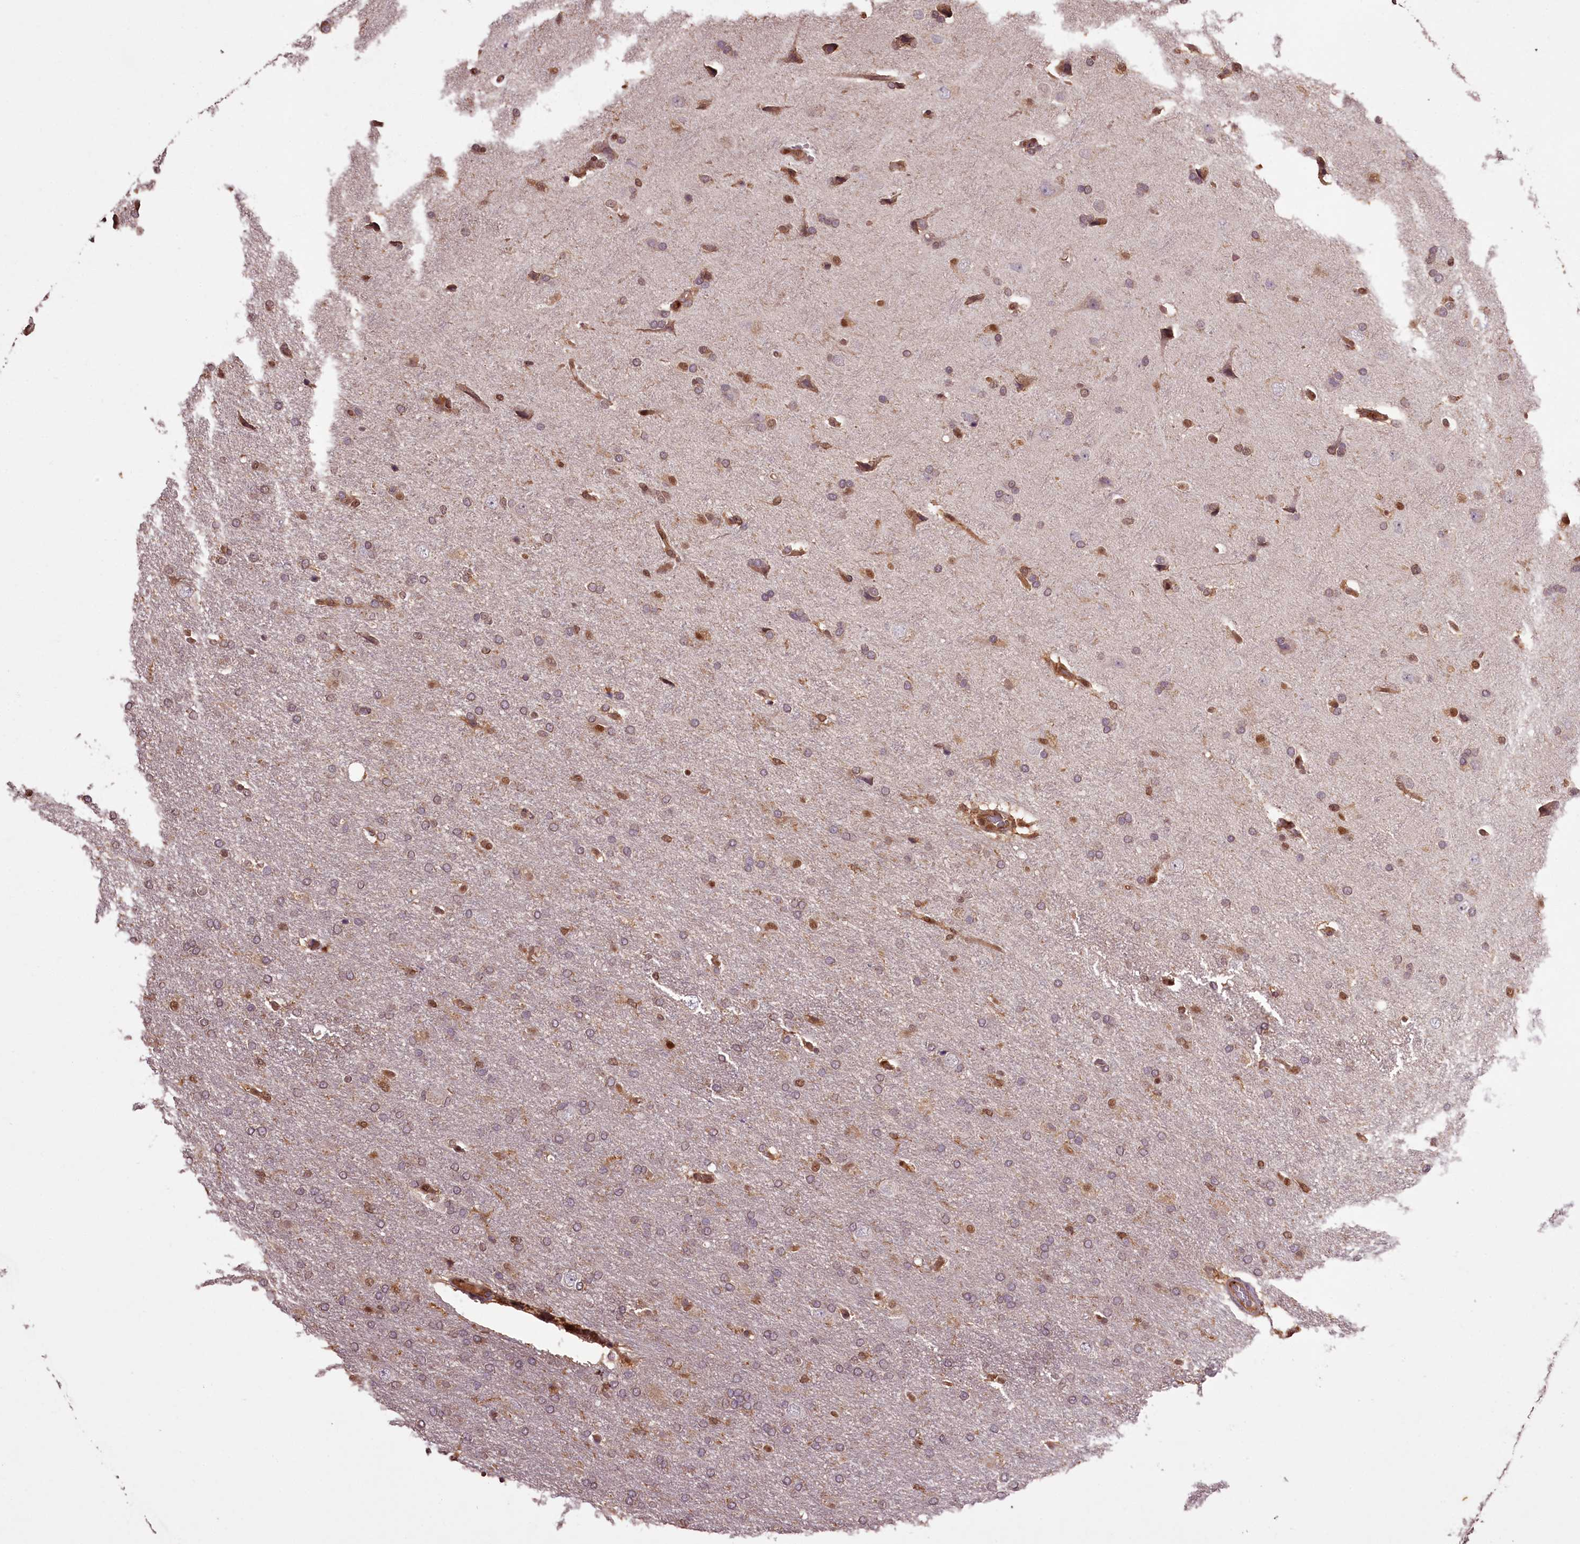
{"staining": {"intensity": "weak", "quantity": "<25%", "location": "cytoplasmic/membranous"}, "tissue": "glioma", "cell_type": "Tumor cells", "image_type": "cancer", "snomed": [{"axis": "morphology", "description": "Glioma, malignant, High grade"}, {"axis": "topography", "description": "Brain"}], "caption": "Tumor cells show no significant protein positivity in malignant glioma (high-grade). Nuclei are stained in blue.", "gene": "NPRL2", "patient": {"sex": "male", "age": 72}}